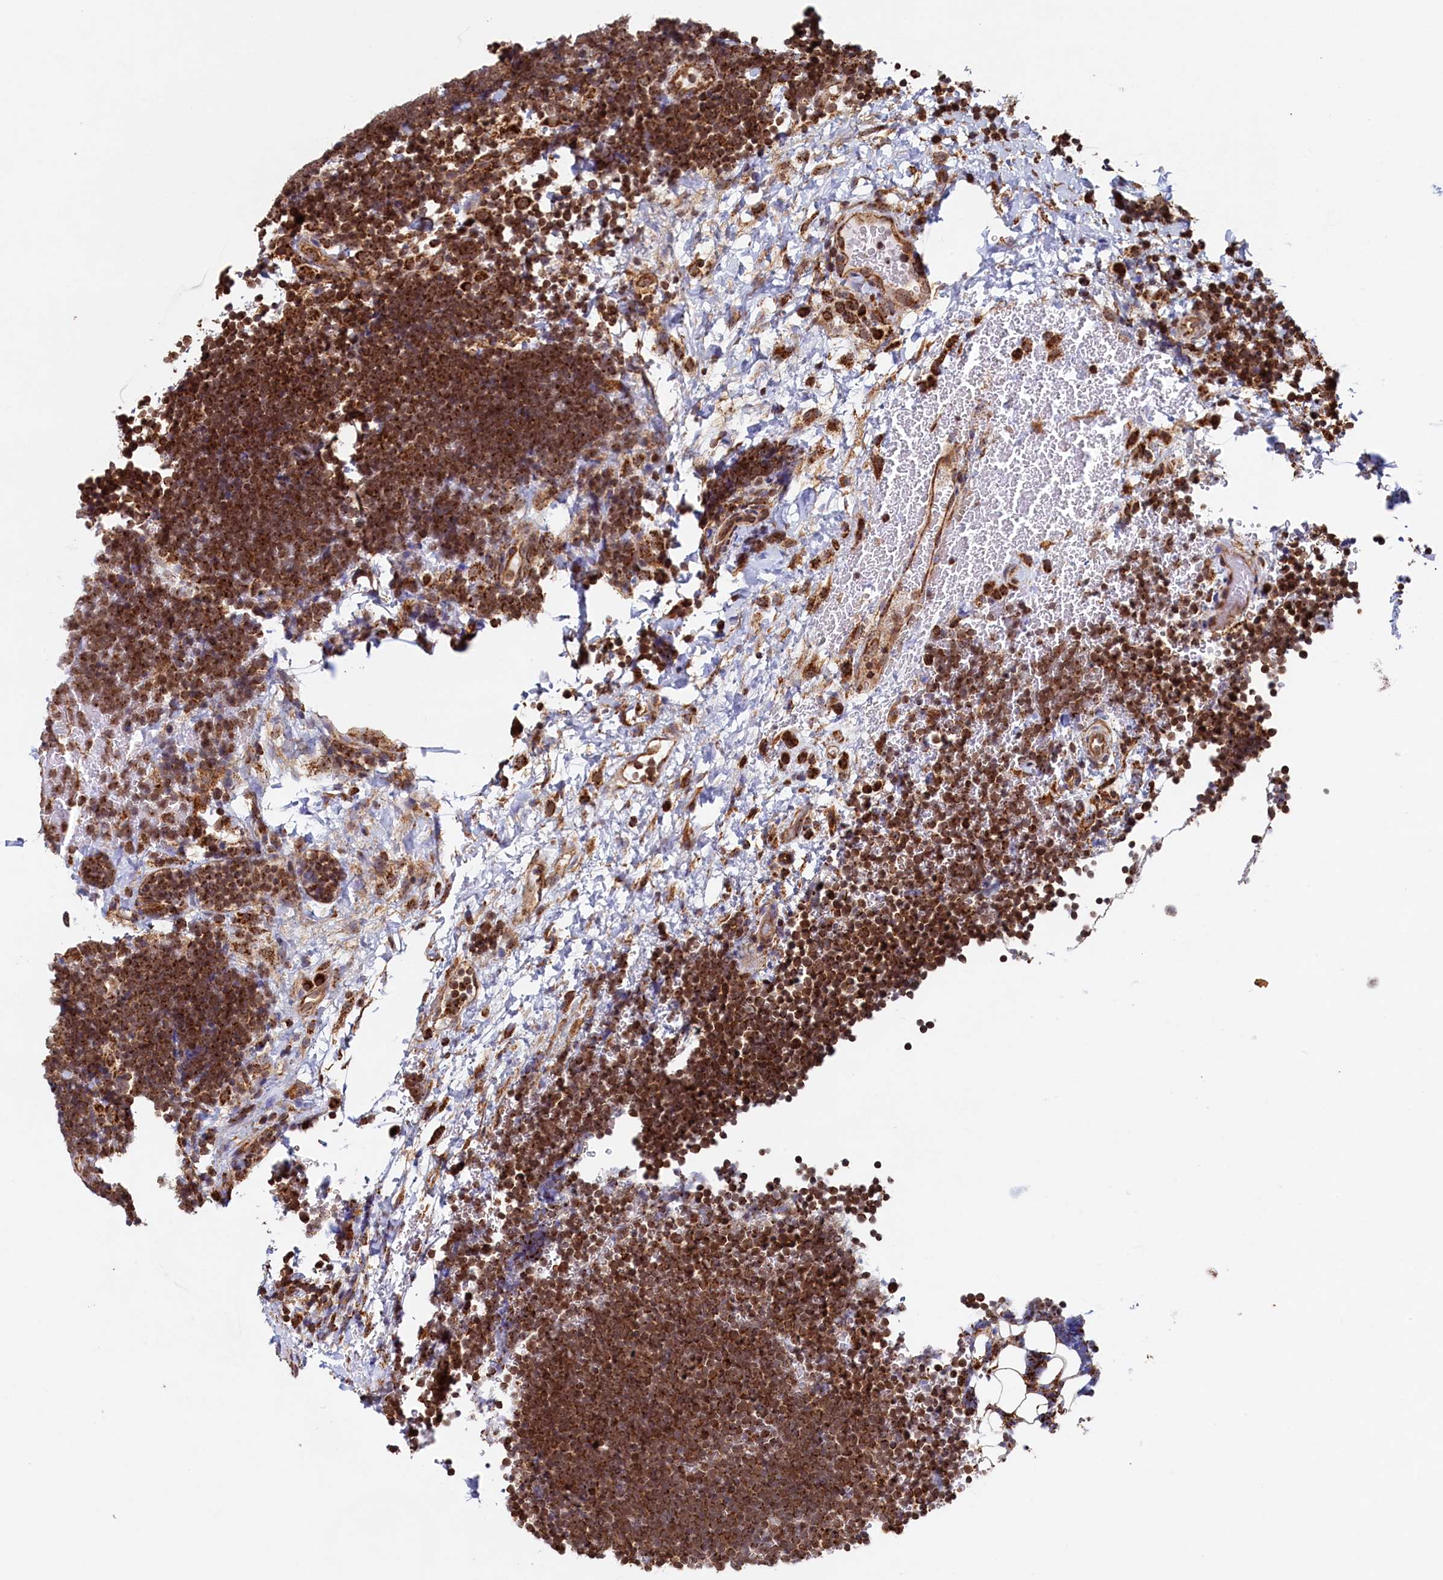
{"staining": {"intensity": "strong", "quantity": ">75%", "location": "cytoplasmic/membranous"}, "tissue": "lymphoma", "cell_type": "Tumor cells", "image_type": "cancer", "snomed": [{"axis": "morphology", "description": "Malignant lymphoma, non-Hodgkin's type, High grade"}, {"axis": "topography", "description": "Lymph node"}], "caption": "A high amount of strong cytoplasmic/membranous positivity is appreciated in approximately >75% of tumor cells in high-grade malignant lymphoma, non-Hodgkin's type tissue.", "gene": "UBE3B", "patient": {"sex": "male", "age": 13}}